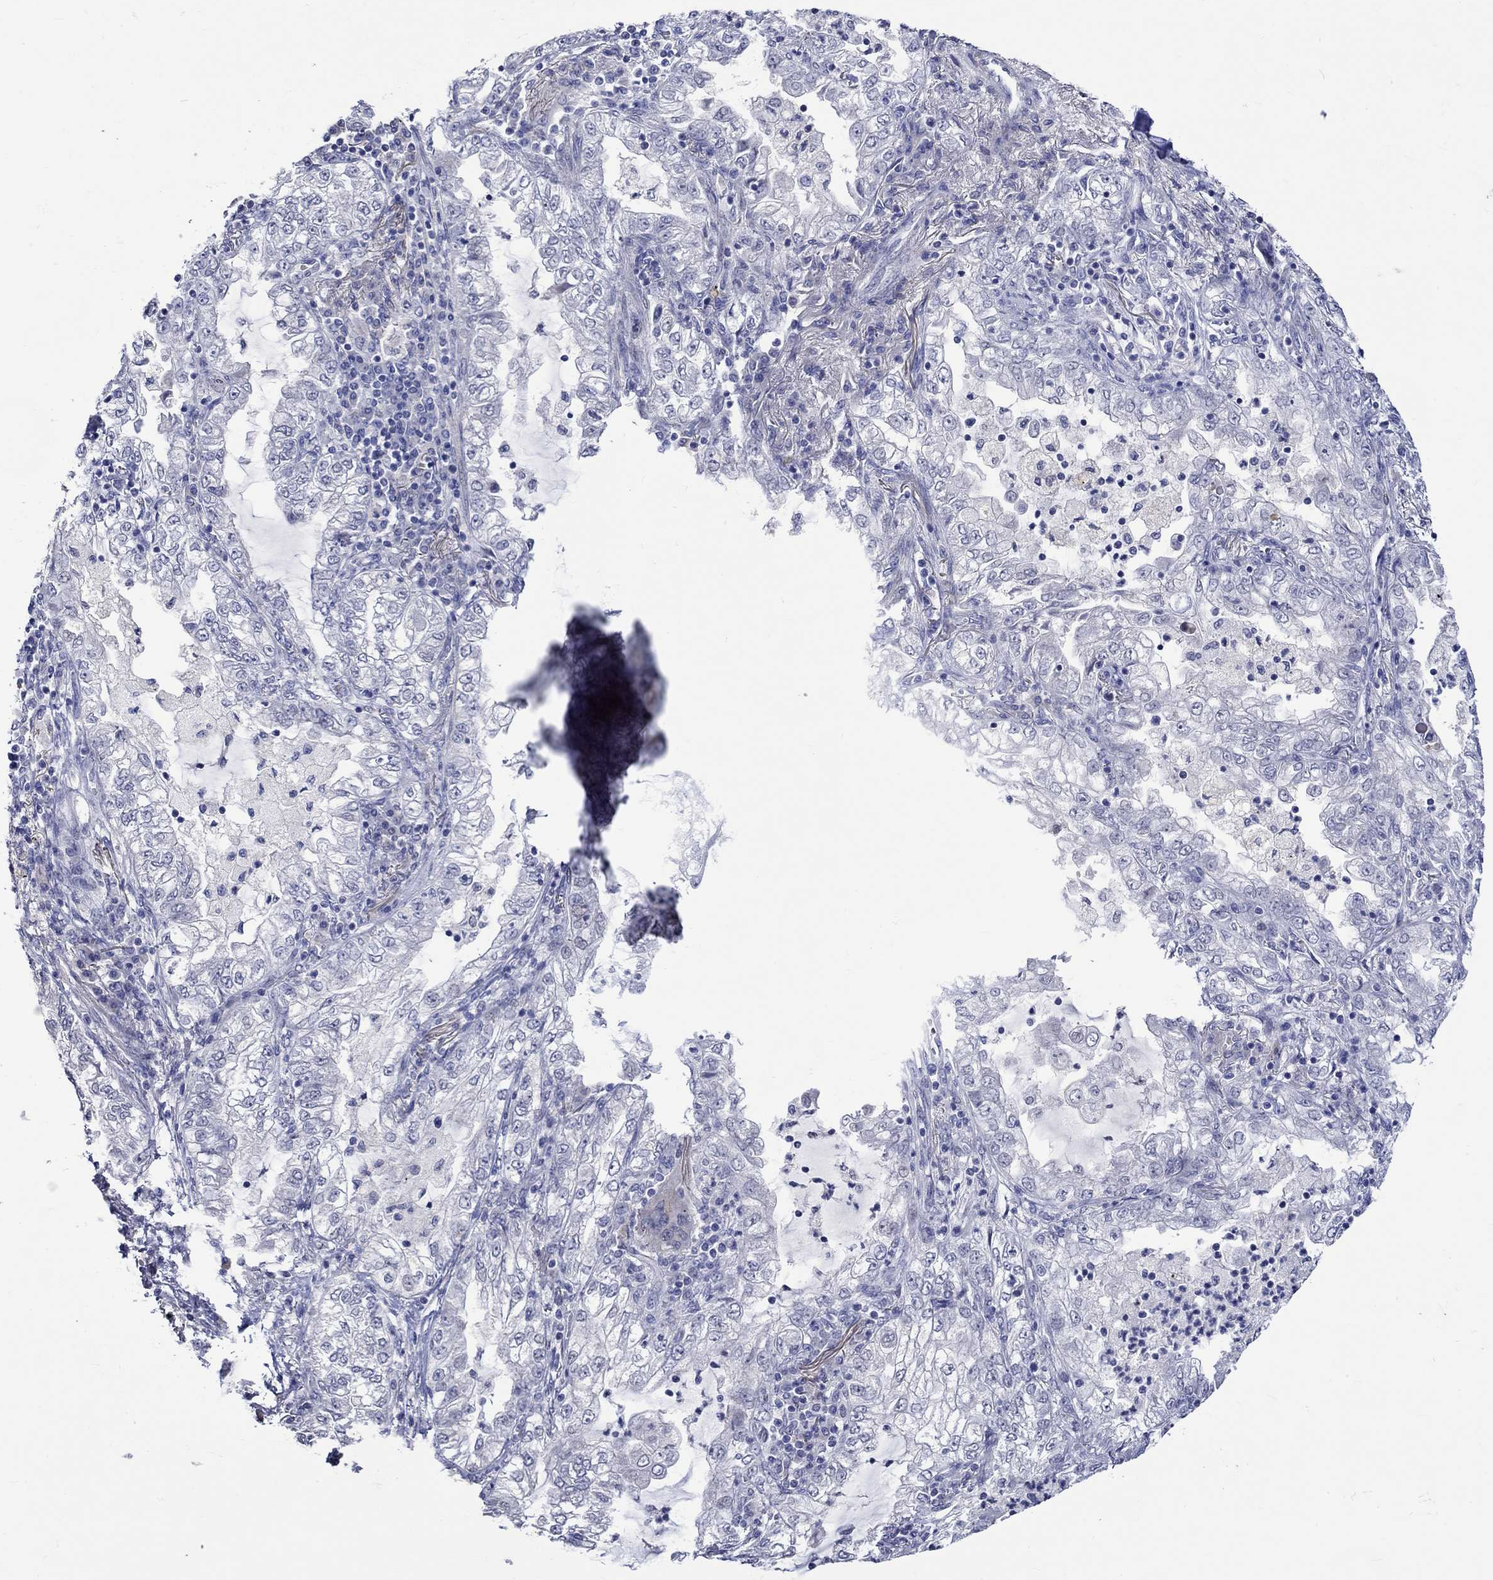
{"staining": {"intensity": "negative", "quantity": "none", "location": "none"}, "tissue": "lung cancer", "cell_type": "Tumor cells", "image_type": "cancer", "snomed": [{"axis": "morphology", "description": "Adenocarcinoma, NOS"}, {"axis": "topography", "description": "Lung"}], "caption": "An image of human lung cancer (adenocarcinoma) is negative for staining in tumor cells. (Immunohistochemistry, brightfield microscopy, high magnification).", "gene": "CRYAB", "patient": {"sex": "female", "age": 73}}